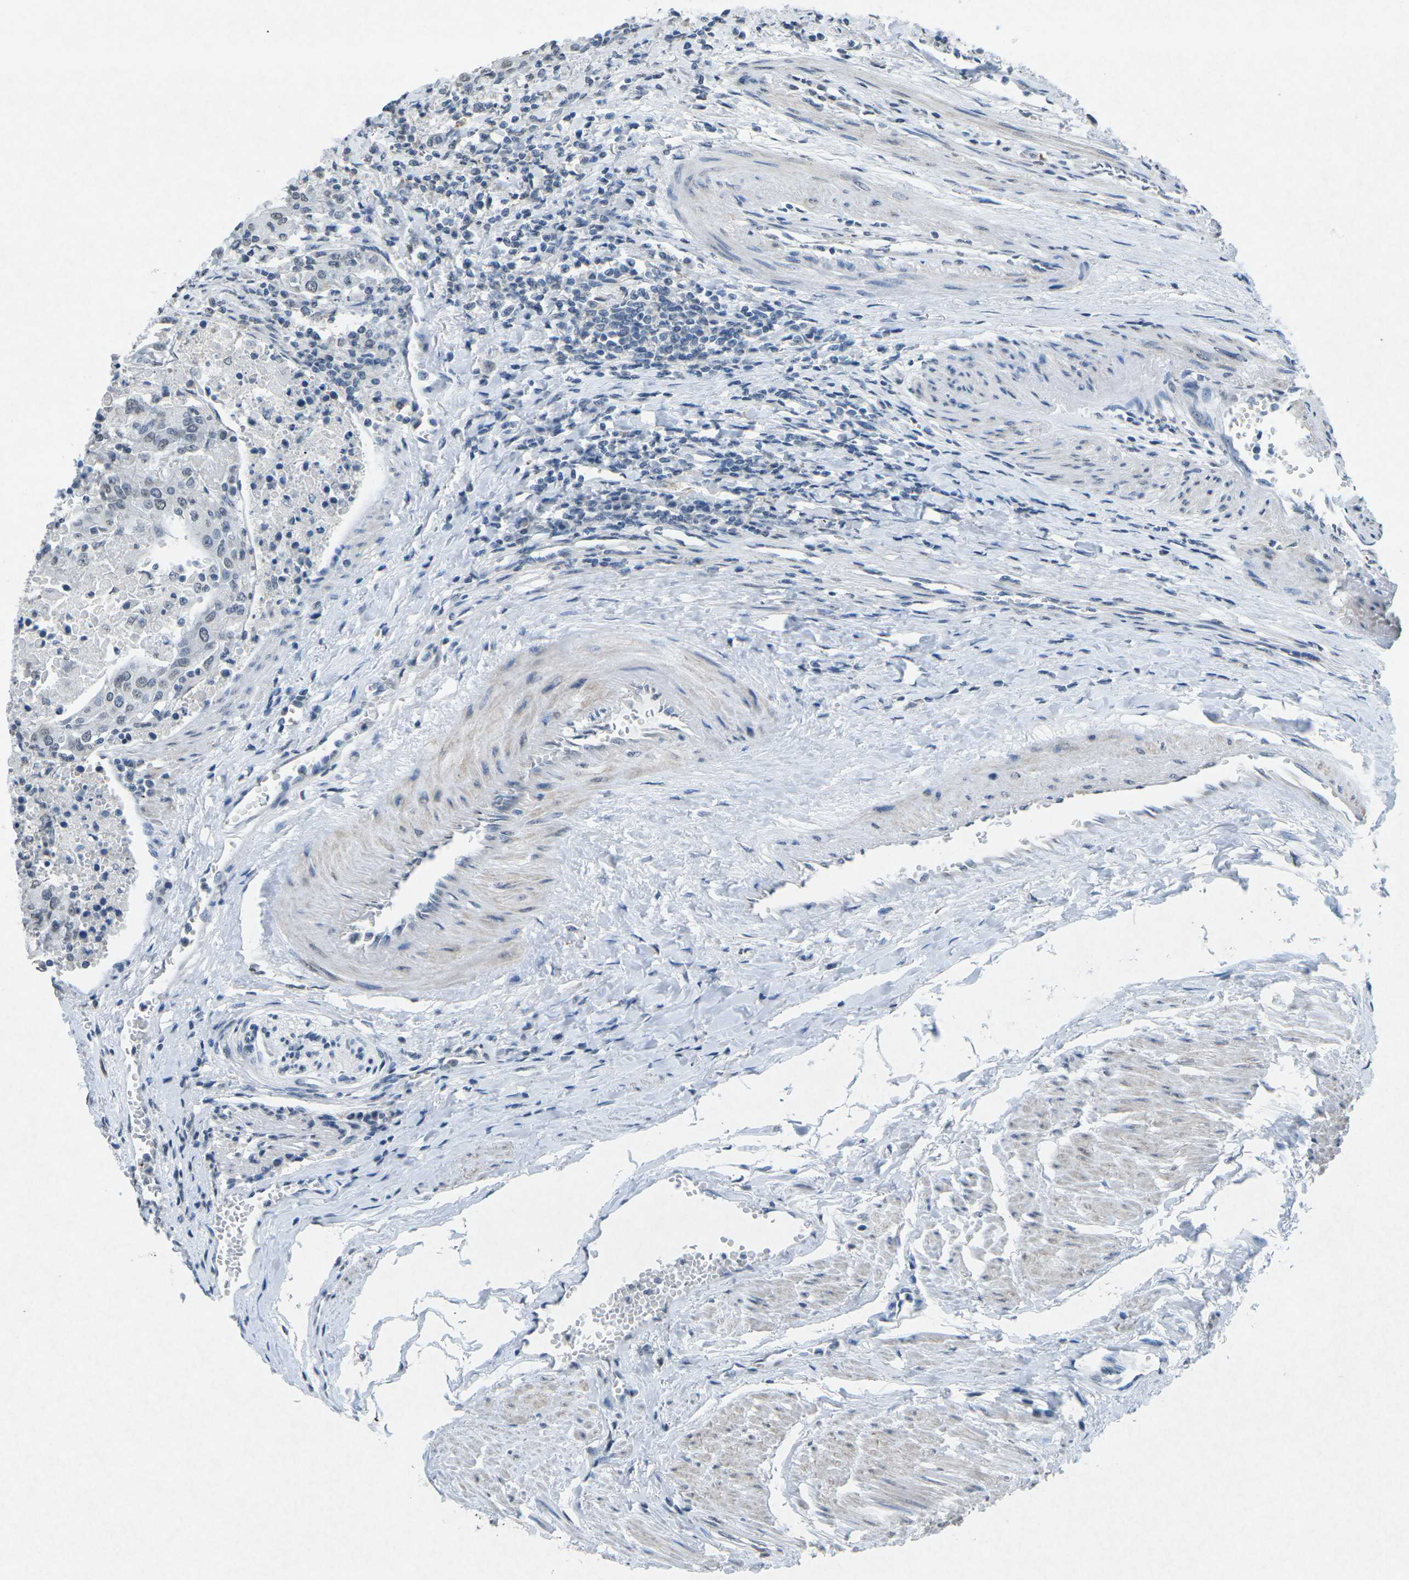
{"staining": {"intensity": "weak", "quantity": "<25%", "location": "nuclear"}, "tissue": "urothelial cancer", "cell_type": "Tumor cells", "image_type": "cancer", "snomed": [{"axis": "morphology", "description": "Urothelial carcinoma, High grade"}, {"axis": "topography", "description": "Urinary bladder"}], "caption": "Micrograph shows no protein positivity in tumor cells of high-grade urothelial carcinoma tissue.", "gene": "TFR2", "patient": {"sex": "female", "age": 85}}